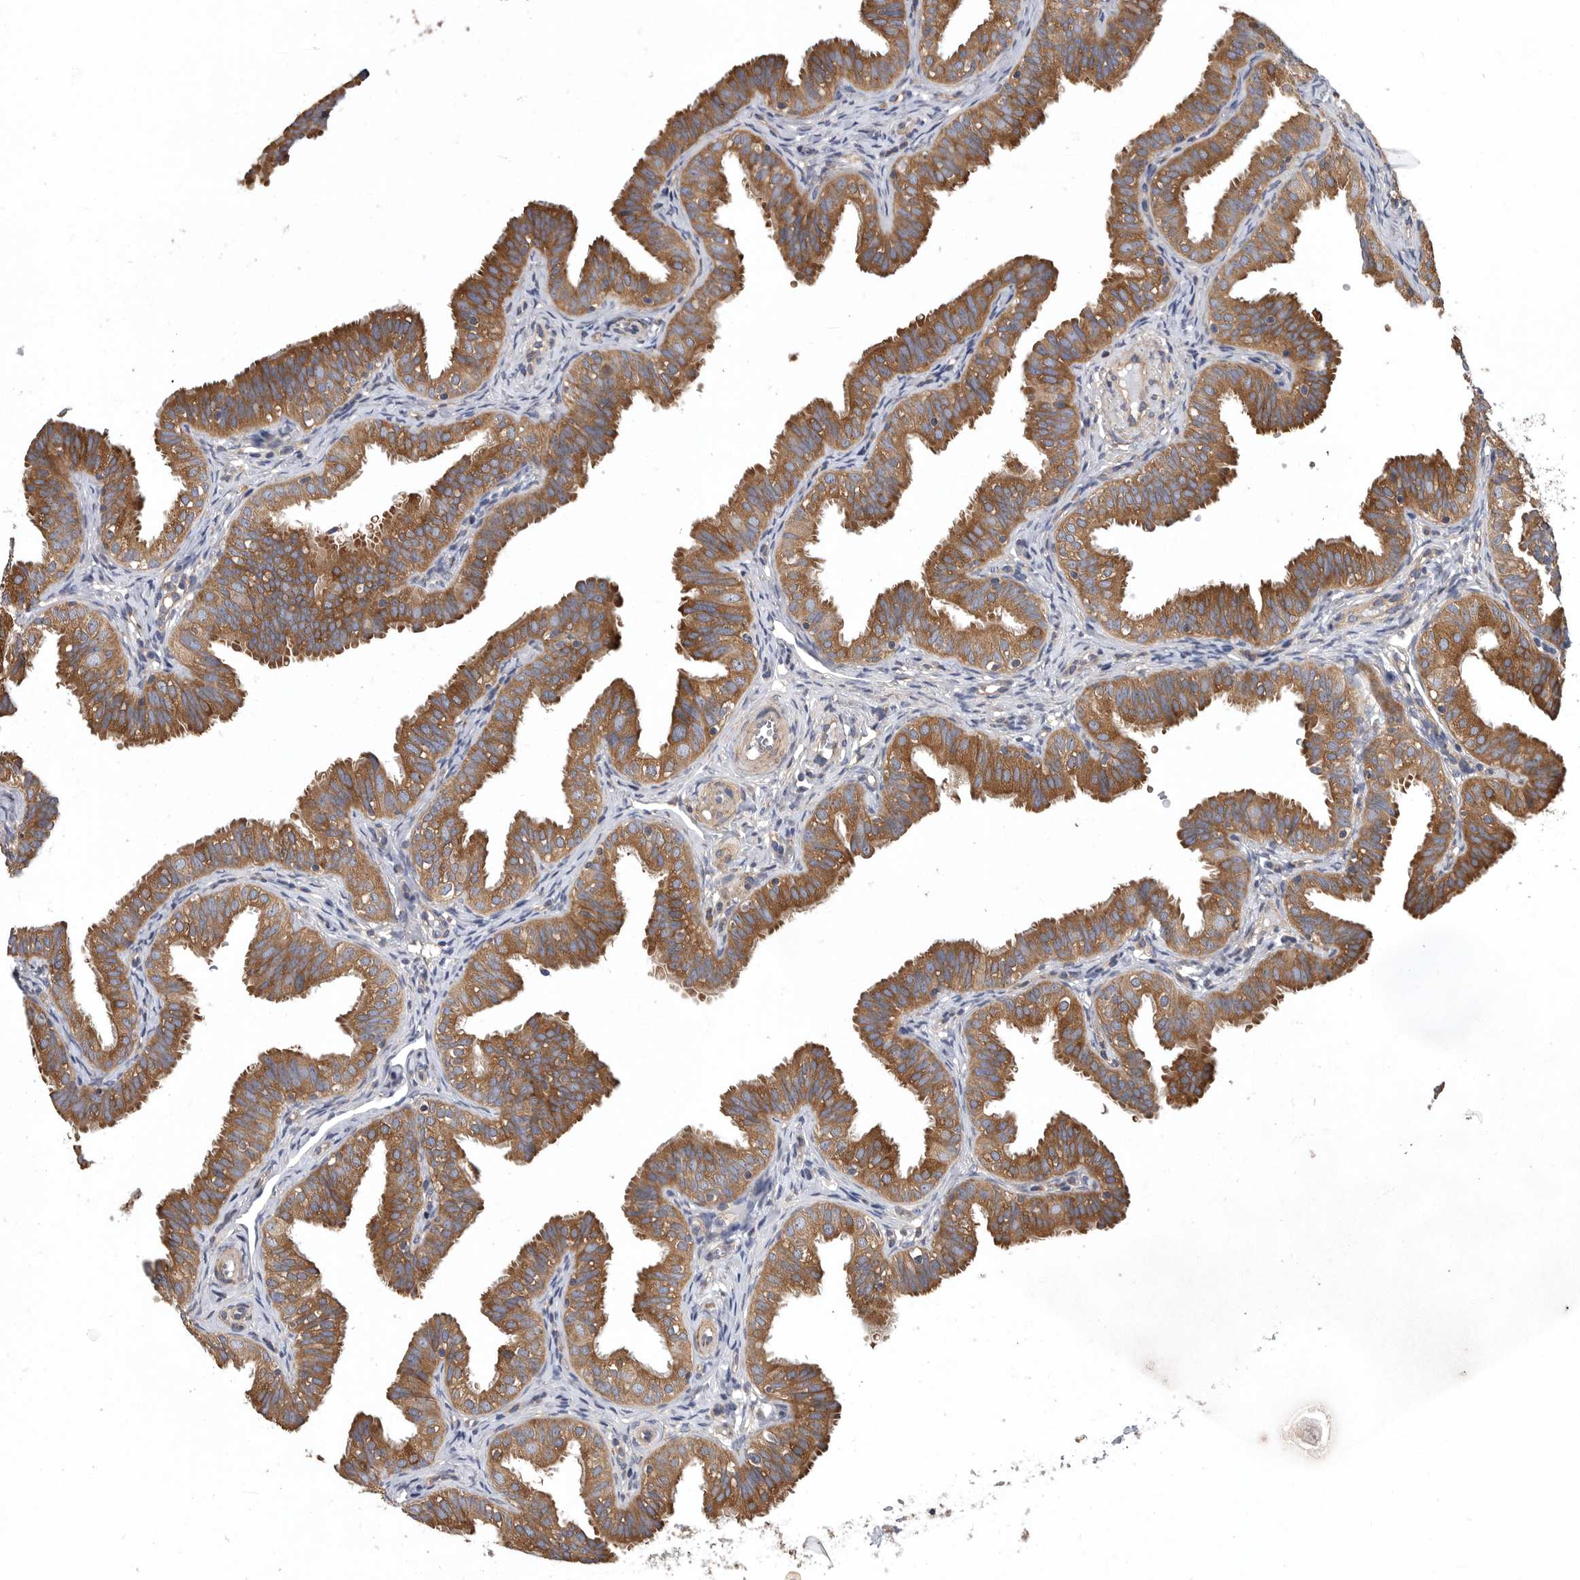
{"staining": {"intensity": "moderate", "quantity": ">75%", "location": "cytoplasmic/membranous"}, "tissue": "fallopian tube", "cell_type": "Glandular cells", "image_type": "normal", "snomed": [{"axis": "morphology", "description": "Normal tissue, NOS"}, {"axis": "topography", "description": "Fallopian tube"}], "caption": "Immunohistochemistry (IHC) staining of unremarkable fallopian tube, which shows medium levels of moderate cytoplasmic/membranous positivity in approximately >75% of glandular cells indicating moderate cytoplasmic/membranous protein staining. The staining was performed using DAB (3,3'-diaminobenzidine) (brown) for protein detection and nuclei were counterstained in hematoxylin (blue).", "gene": "OXR1", "patient": {"sex": "female", "age": 35}}